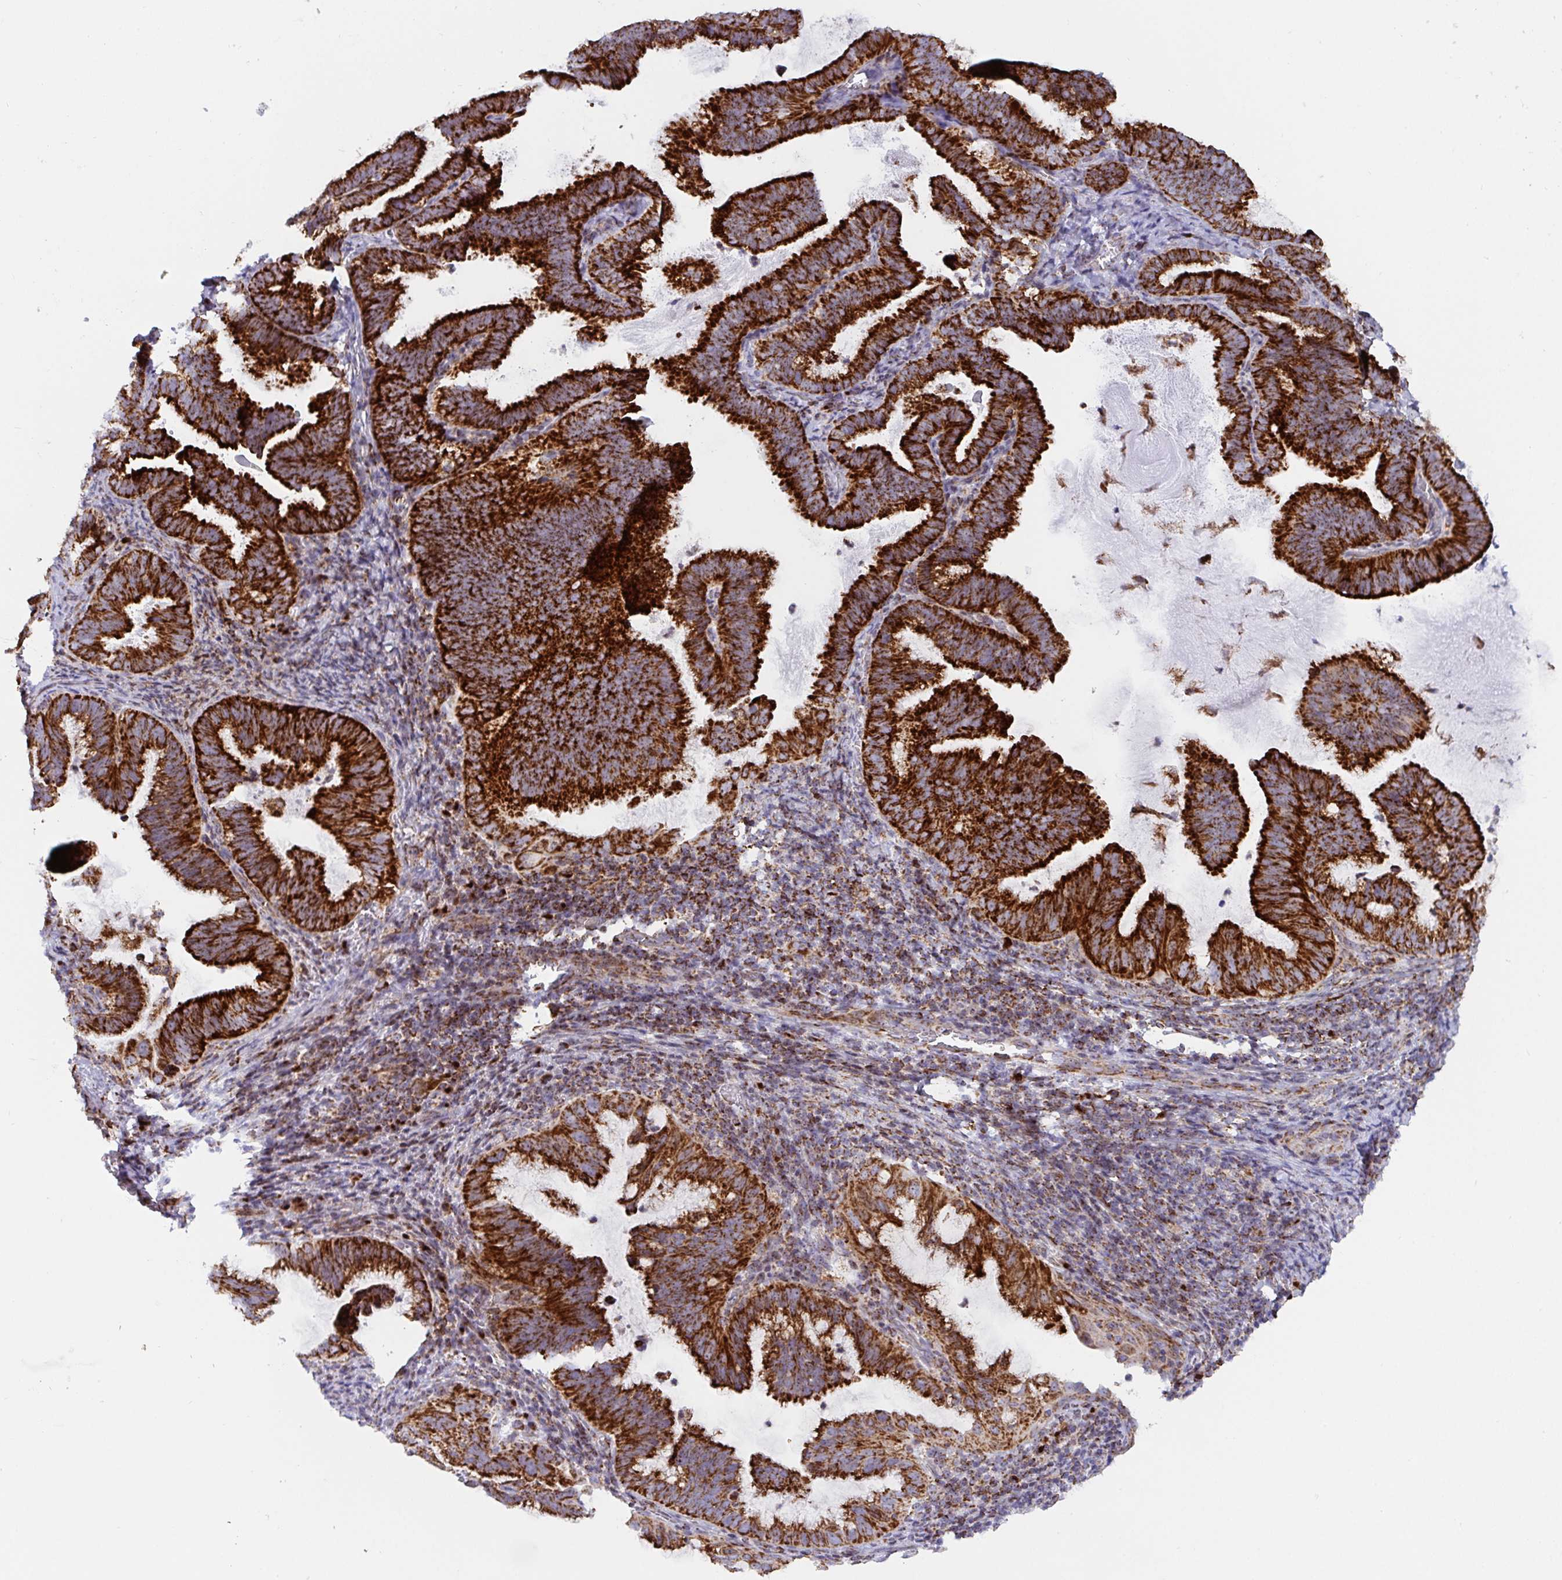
{"staining": {"intensity": "strong", "quantity": ">75%", "location": "cytoplasmic/membranous"}, "tissue": "cervical cancer", "cell_type": "Tumor cells", "image_type": "cancer", "snomed": [{"axis": "morphology", "description": "Adenocarcinoma, NOS"}, {"axis": "topography", "description": "Cervix"}], "caption": "Cervical cancer (adenocarcinoma) was stained to show a protein in brown. There is high levels of strong cytoplasmic/membranous staining in about >75% of tumor cells. (brown staining indicates protein expression, while blue staining denotes nuclei).", "gene": "ATP5MJ", "patient": {"sex": "female", "age": 61}}